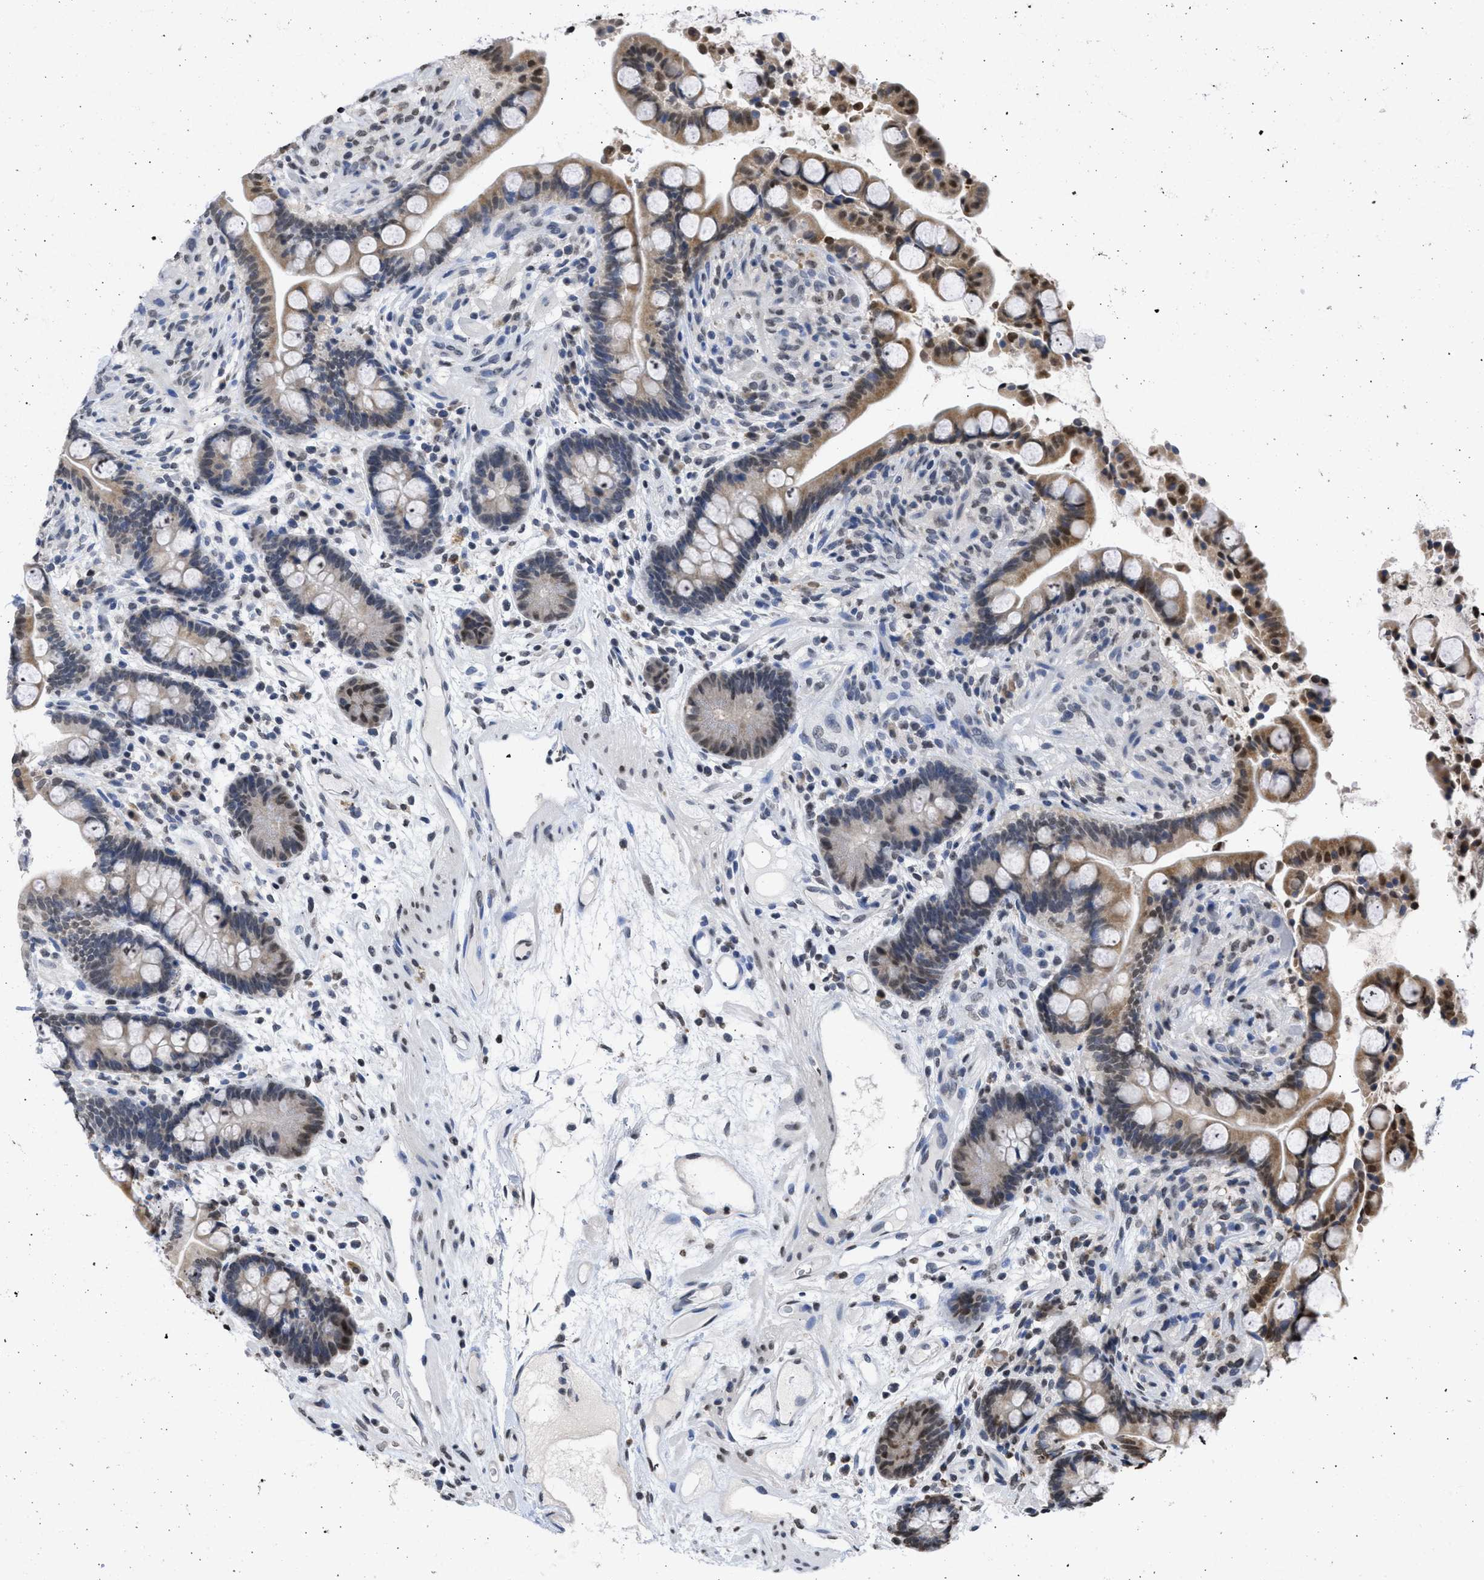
{"staining": {"intensity": "weak", "quantity": "<25%", "location": "nuclear"}, "tissue": "colon", "cell_type": "Endothelial cells", "image_type": "normal", "snomed": [{"axis": "morphology", "description": "Normal tissue, NOS"}, {"axis": "topography", "description": "Colon"}], "caption": "DAB (3,3'-diaminobenzidine) immunohistochemical staining of unremarkable human colon displays no significant expression in endothelial cells.", "gene": "NUP35", "patient": {"sex": "male", "age": 73}}